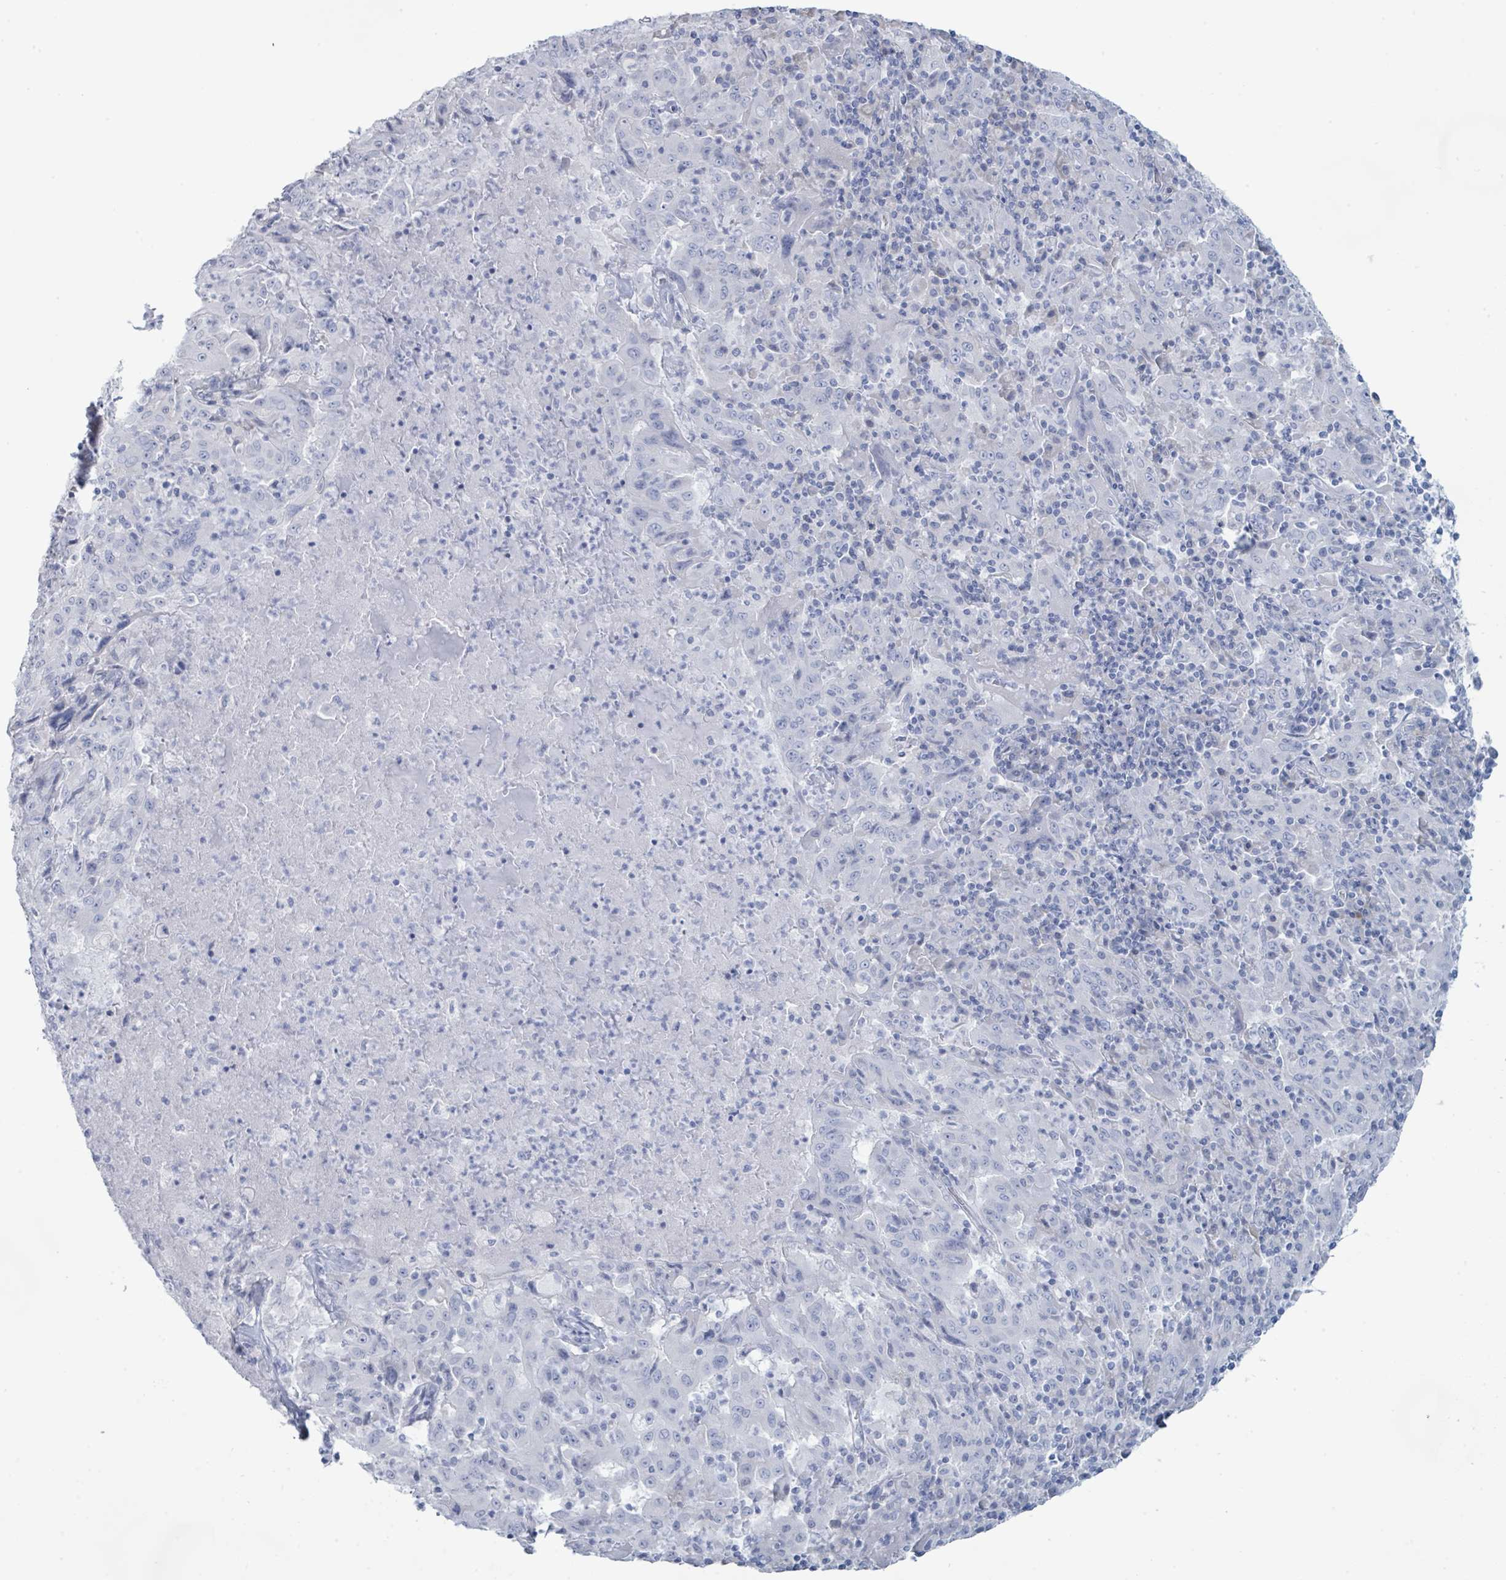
{"staining": {"intensity": "negative", "quantity": "none", "location": "none"}, "tissue": "pancreatic cancer", "cell_type": "Tumor cells", "image_type": "cancer", "snomed": [{"axis": "morphology", "description": "Adenocarcinoma, NOS"}, {"axis": "topography", "description": "Pancreas"}], "caption": "The IHC photomicrograph has no significant staining in tumor cells of adenocarcinoma (pancreatic) tissue.", "gene": "PGA3", "patient": {"sex": "male", "age": 63}}